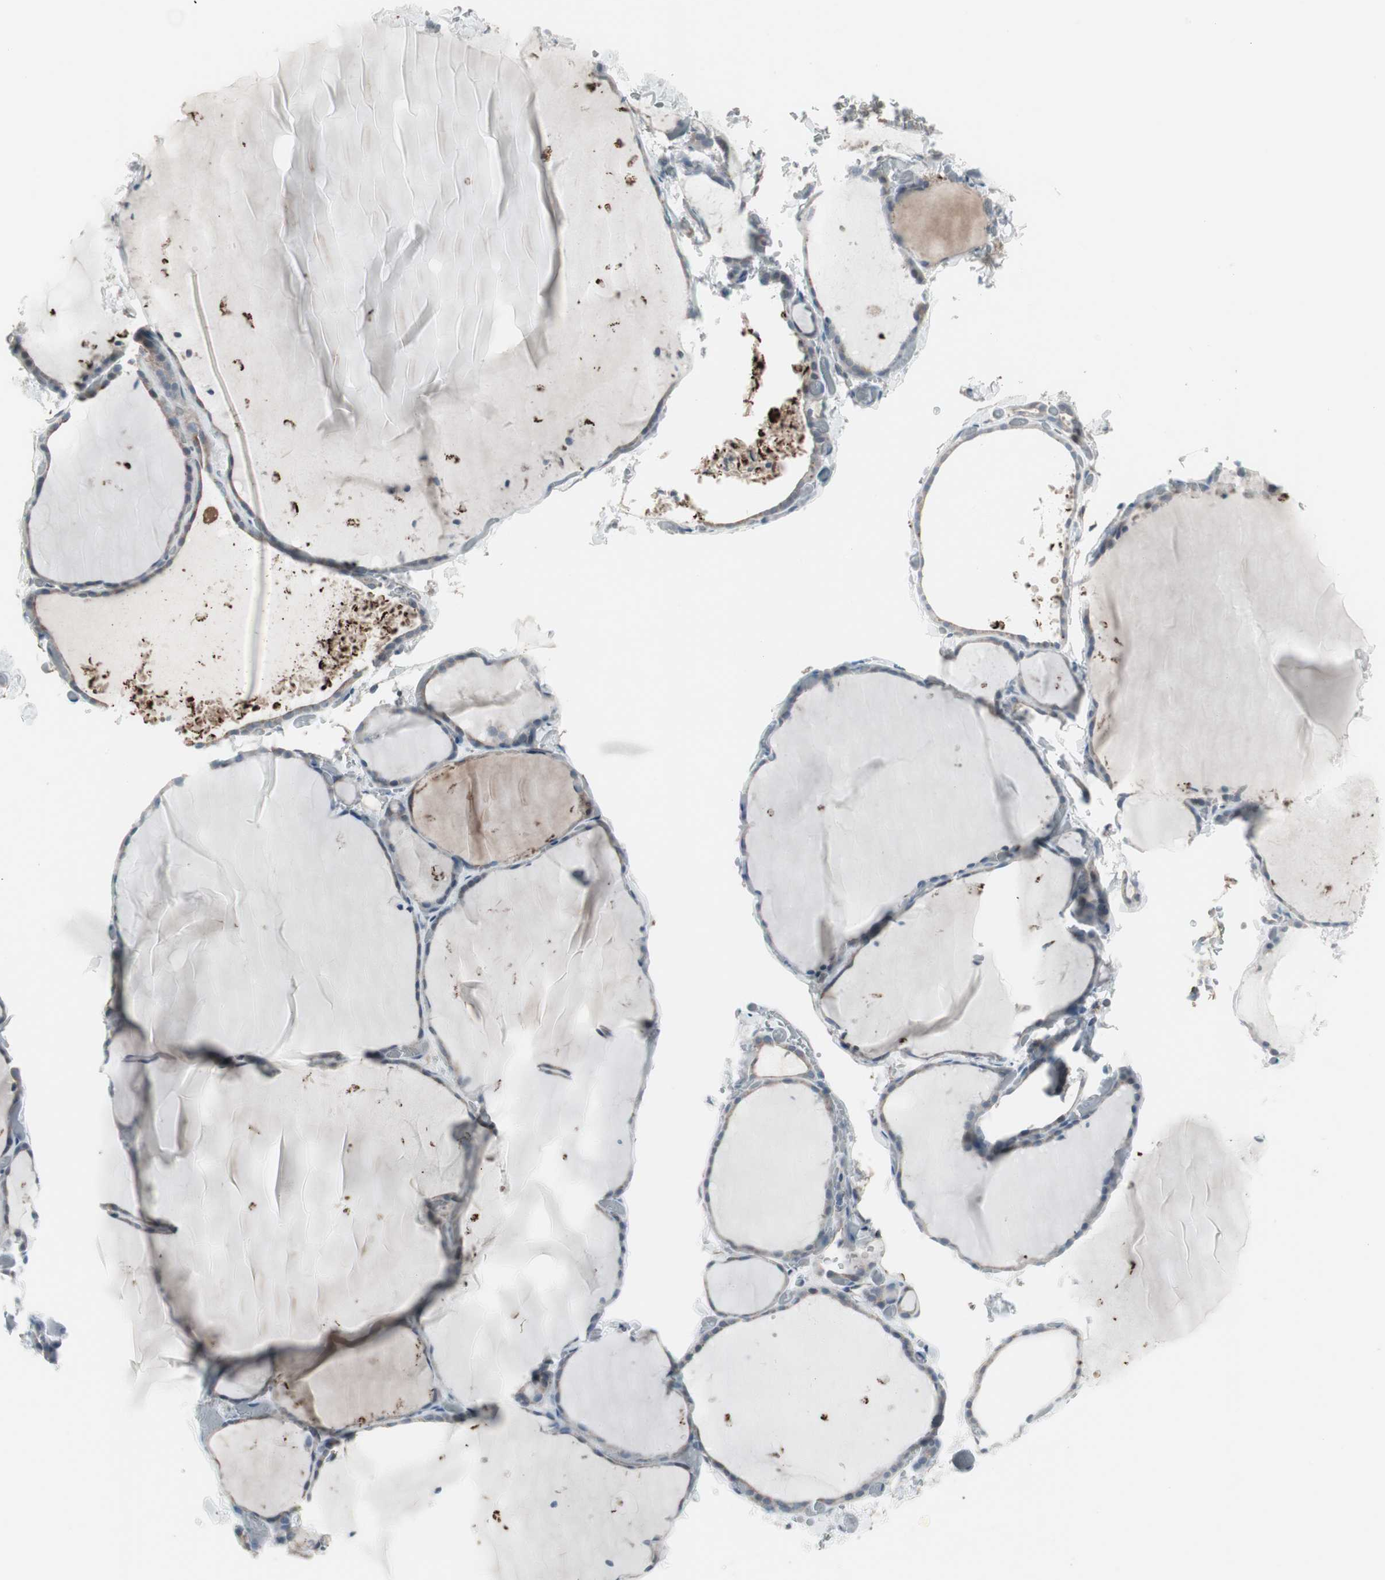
{"staining": {"intensity": "moderate", "quantity": "<25%", "location": "cytoplasmic/membranous"}, "tissue": "thyroid gland", "cell_type": "Glandular cells", "image_type": "normal", "snomed": [{"axis": "morphology", "description": "Normal tissue, NOS"}, {"axis": "topography", "description": "Thyroid gland"}], "caption": "An IHC photomicrograph of normal tissue is shown. Protein staining in brown labels moderate cytoplasmic/membranous positivity in thyroid gland within glandular cells. (brown staining indicates protein expression, while blue staining denotes nuclei).", "gene": "ZSCAN32", "patient": {"sex": "female", "age": 22}}